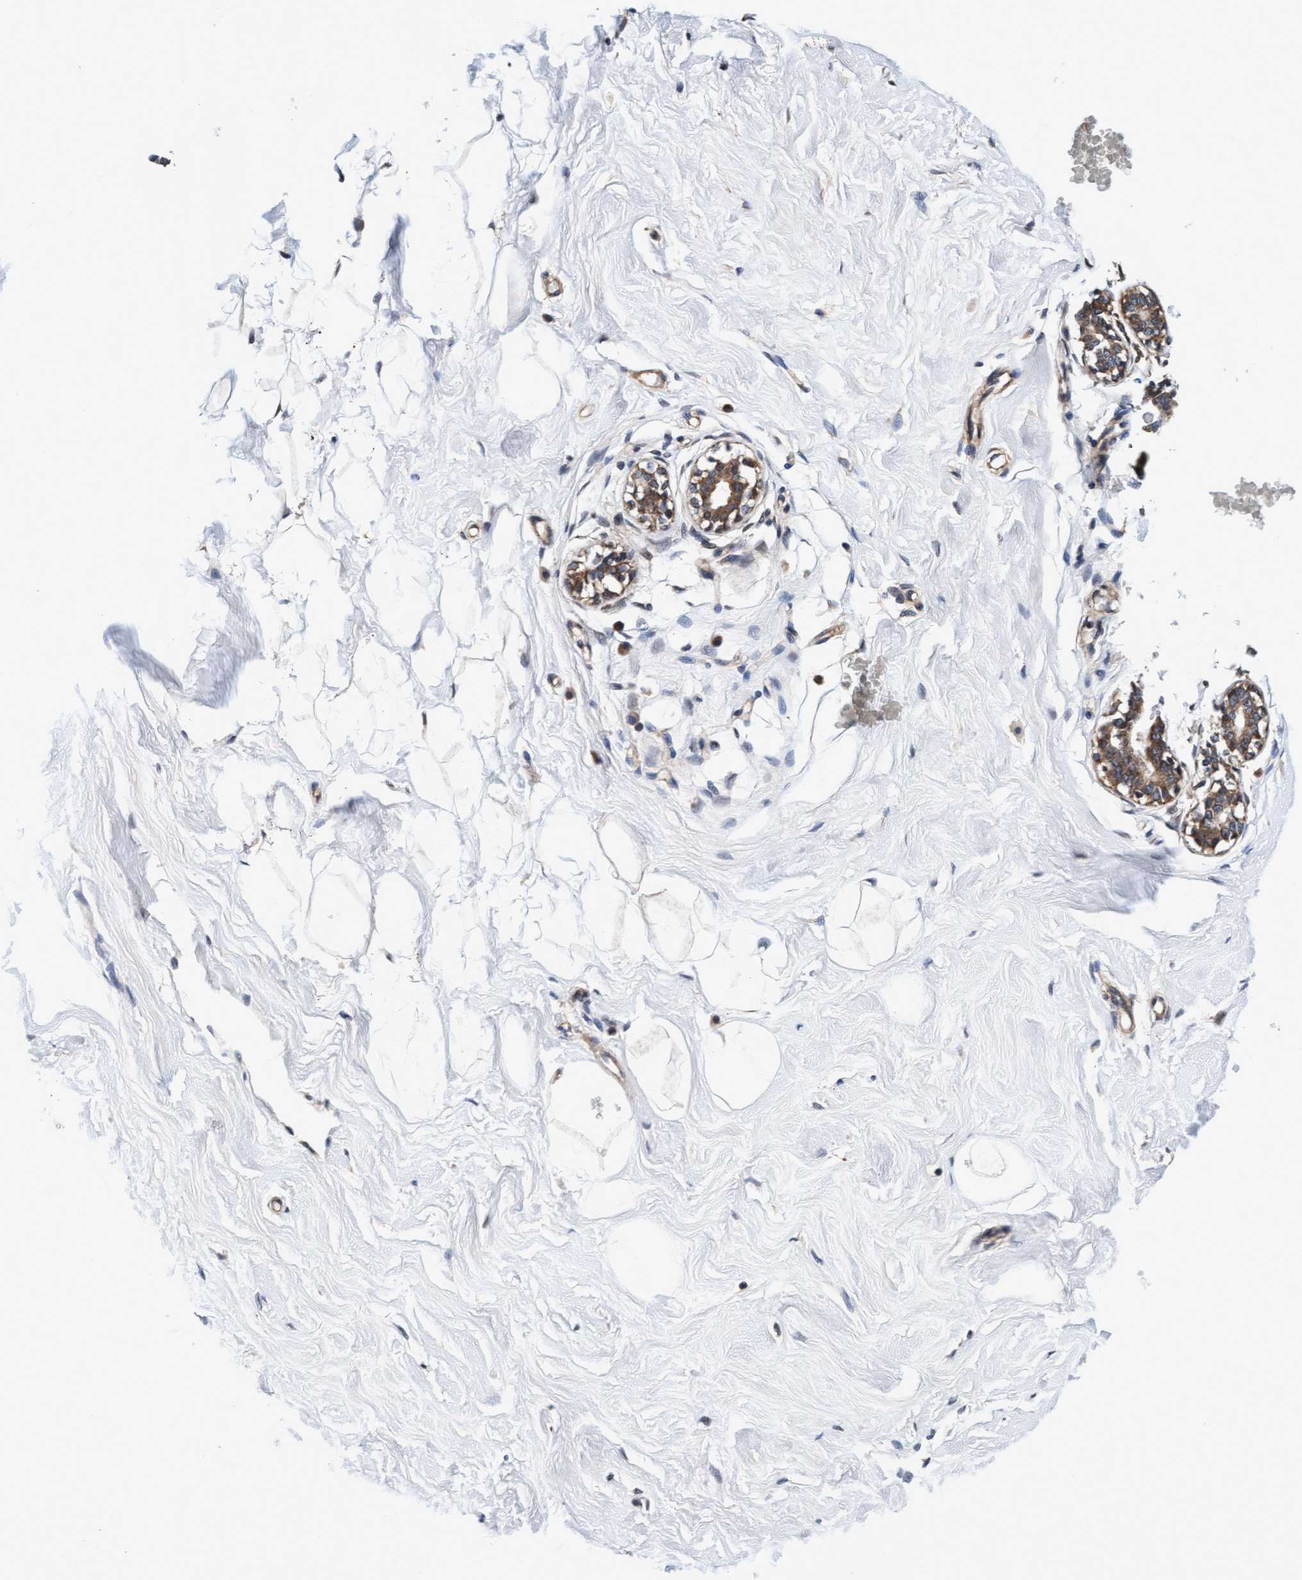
{"staining": {"intensity": "negative", "quantity": "none", "location": "none"}, "tissue": "breast", "cell_type": "Adipocytes", "image_type": "normal", "snomed": [{"axis": "morphology", "description": "Normal tissue, NOS"}, {"axis": "topography", "description": "Breast"}], "caption": "Immunohistochemistry image of normal breast: breast stained with DAB demonstrates no significant protein positivity in adipocytes.", "gene": "EFCAB13", "patient": {"sex": "female", "age": 23}}